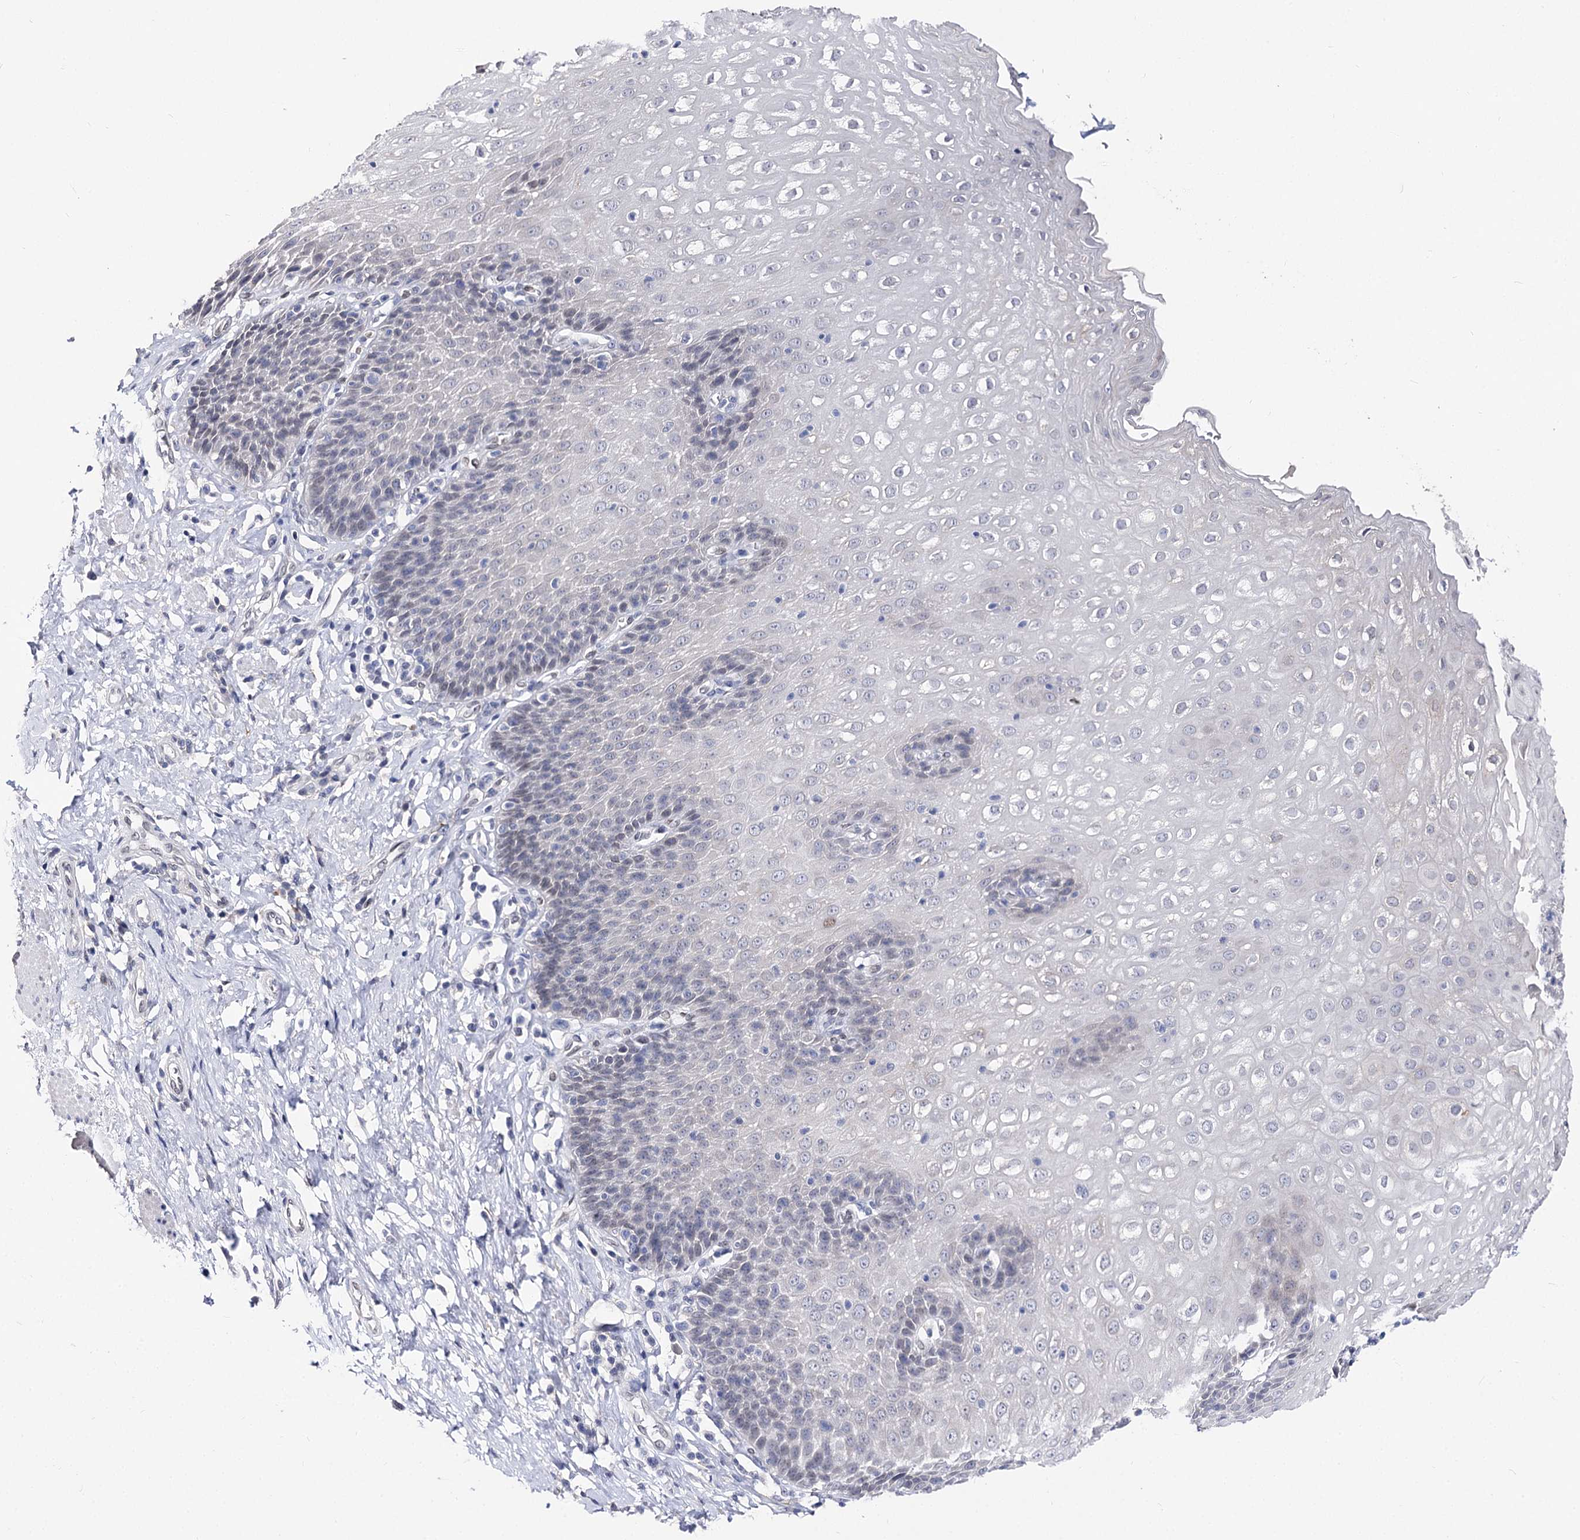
{"staining": {"intensity": "weak", "quantity": "<25%", "location": "cytoplasmic/membranous"}, "tissue": "esophagus", "cell_type": "Squamous epithelial cells", "image_type": "normal", "snomed": [{"axis": "morphology", "description": "Normal tissue, NOS"}, {"axis": "topography", "description": "Esophagus"}], "caption": "DAB immunohistochemical staining of normal human esophagus reveals no significant expression in squamous epithelial cells.", "gene": "TMEM201", "patient": {"sex": "female", "age": 61}}